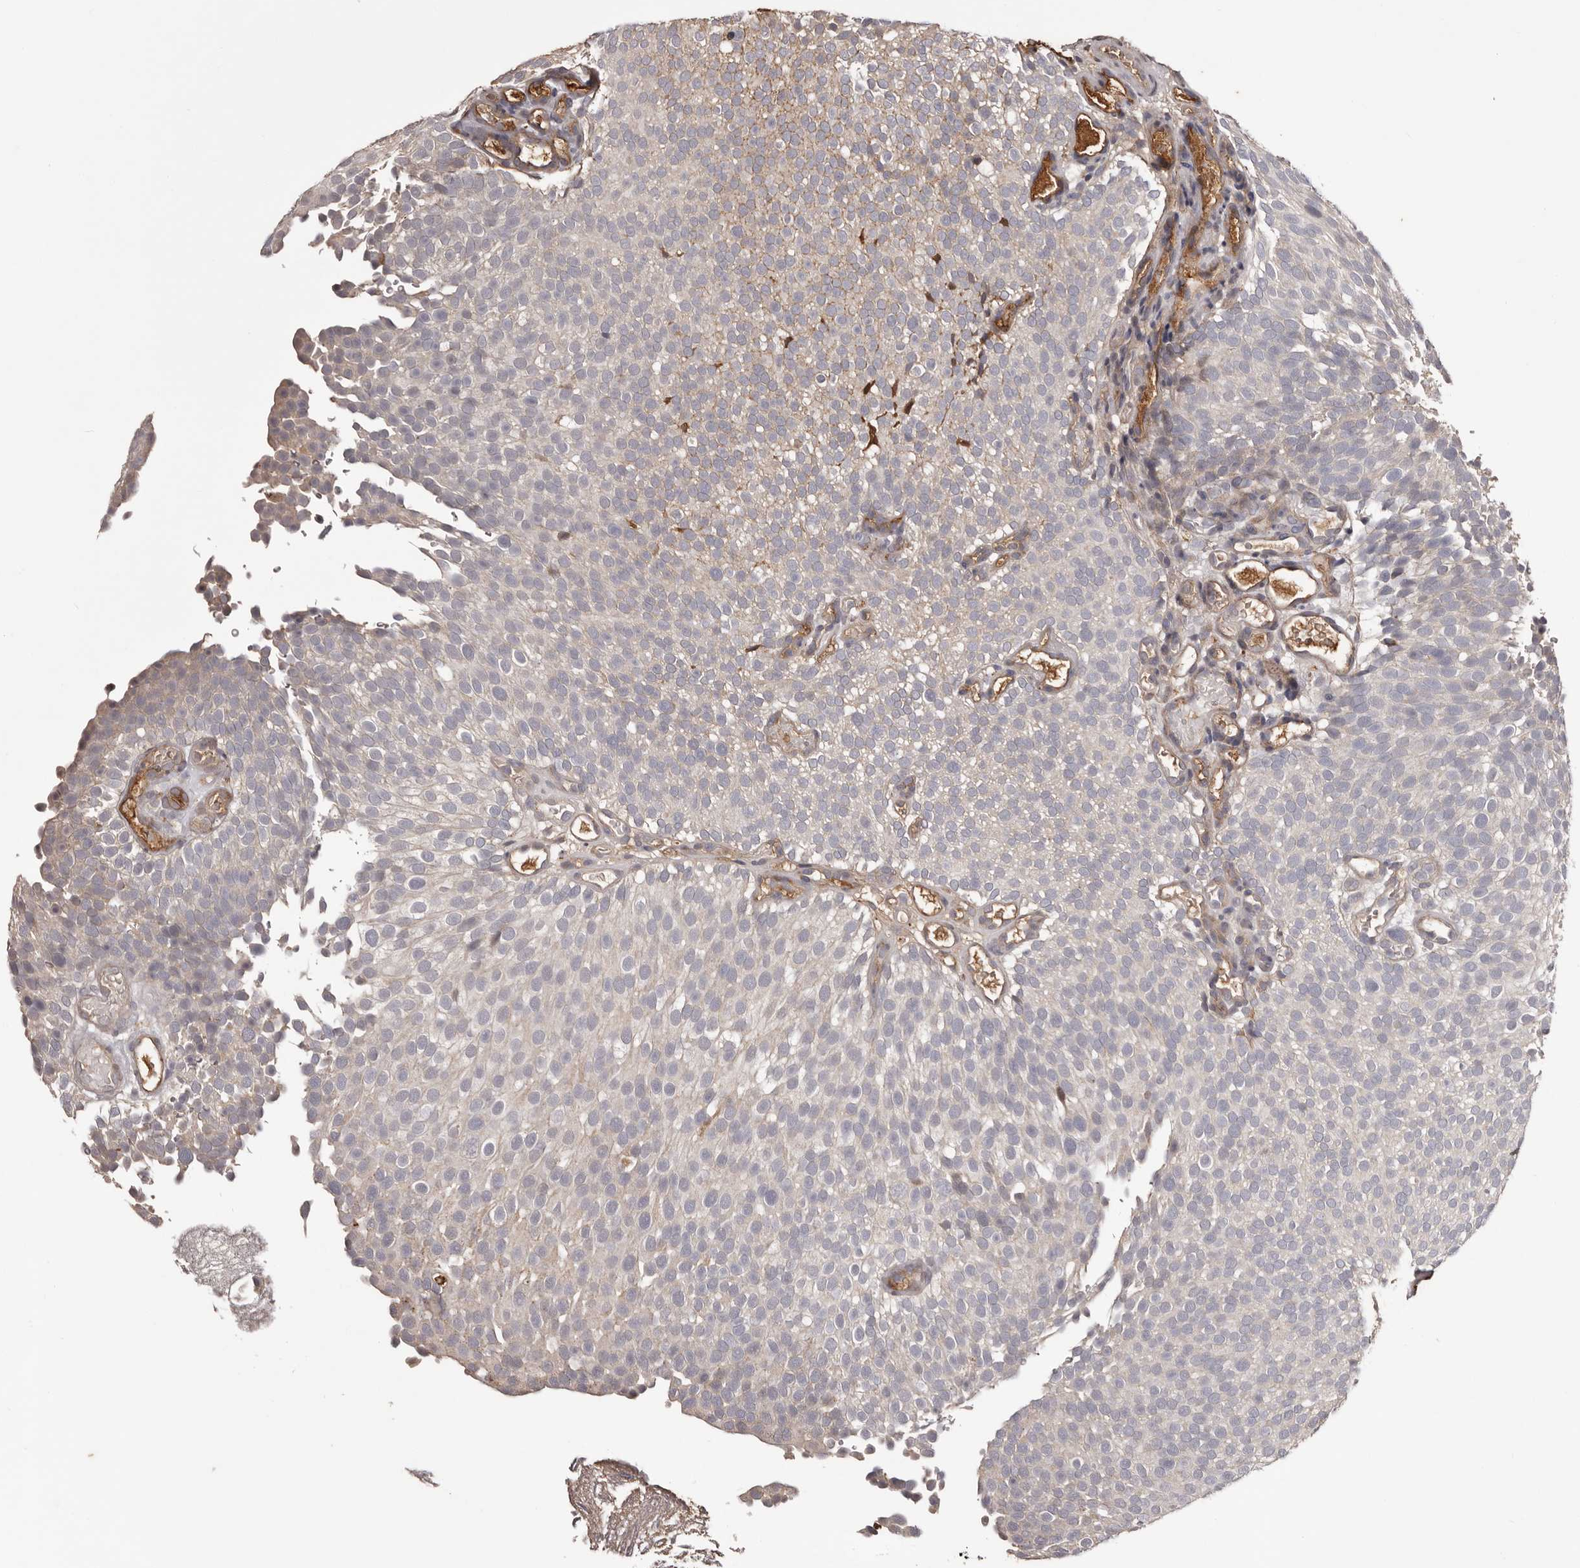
{"staining": {"intensity": "weak", "quantity": "<25%", "location": "cytoplasmic/membranous"}, "tissue": "urothelial cancer", "cell_type": "Tumor cells", "image_type": "cancer", "snomed": [{"axis": "morphology", "description": "Urothelial carcinoma, Low grade"}, {"axis": "topography", "description": "Urinary bladder"}], "caption": "Tumor cells show no significant positivity in urothelial carcinoma (low-grade). (DAB (3,3'-diaminobenzidine) IHC, high magnification).", "gene": "CYP1B1", "patient": {"sex": "male", "age": 78}}